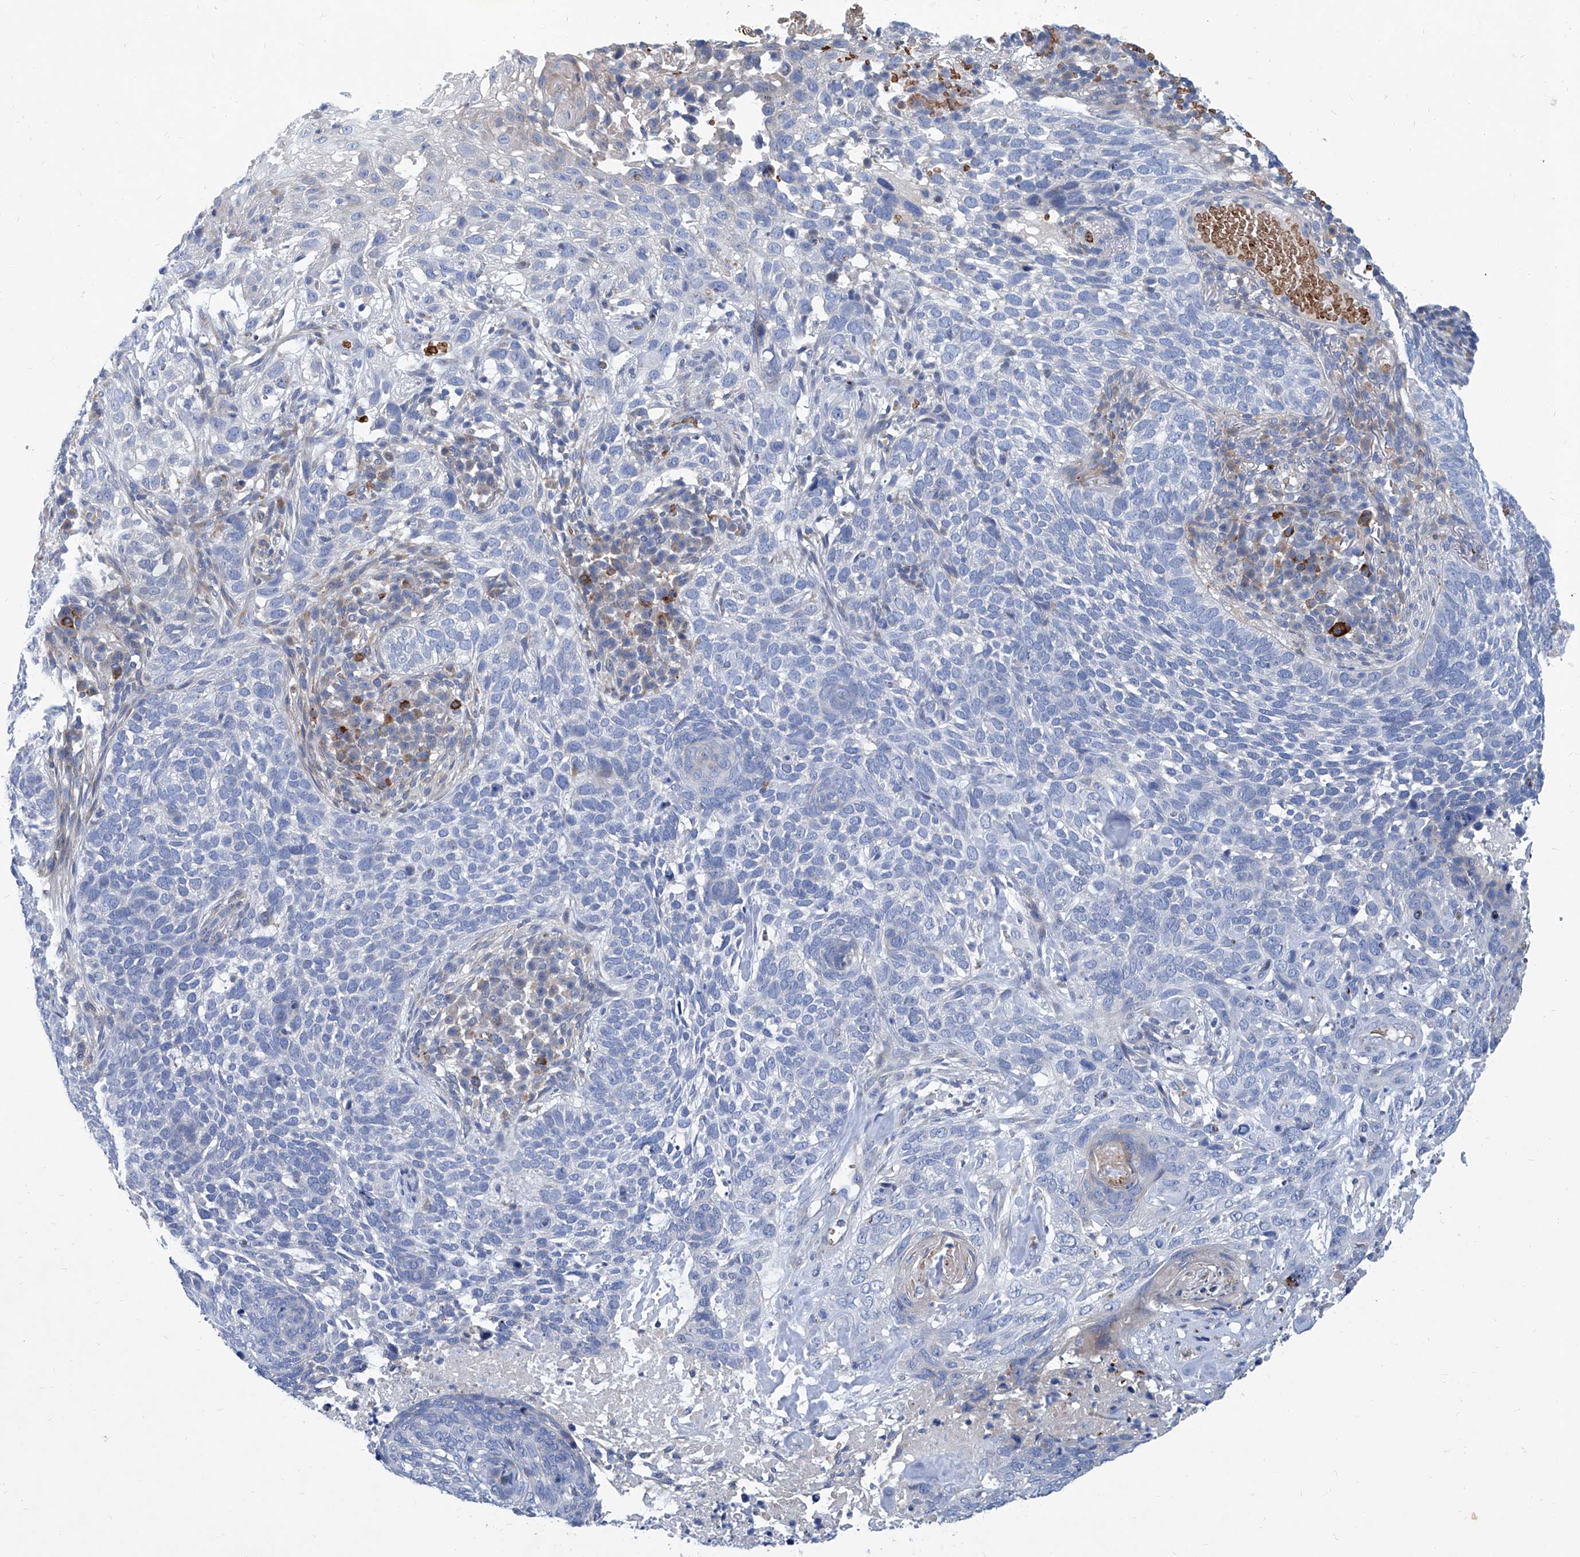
{"staining": {"intensity": "negative", "quantity": "none", "location": "none"}, "tissue": "skin cancer", "cell_type": "Tumor cells", "image_type": "cancer", "snomed": [{"axis": "morphology", "description": "Basal cell carcinoma"}, {"axis": "topography", "description": "Skin"}], "caption": "Tumor cells show no significant protein positivity in skin cancer (basal cell carcinoma).", "gene": "FPR2", "patient": {"sex": "female", "age": 64}}